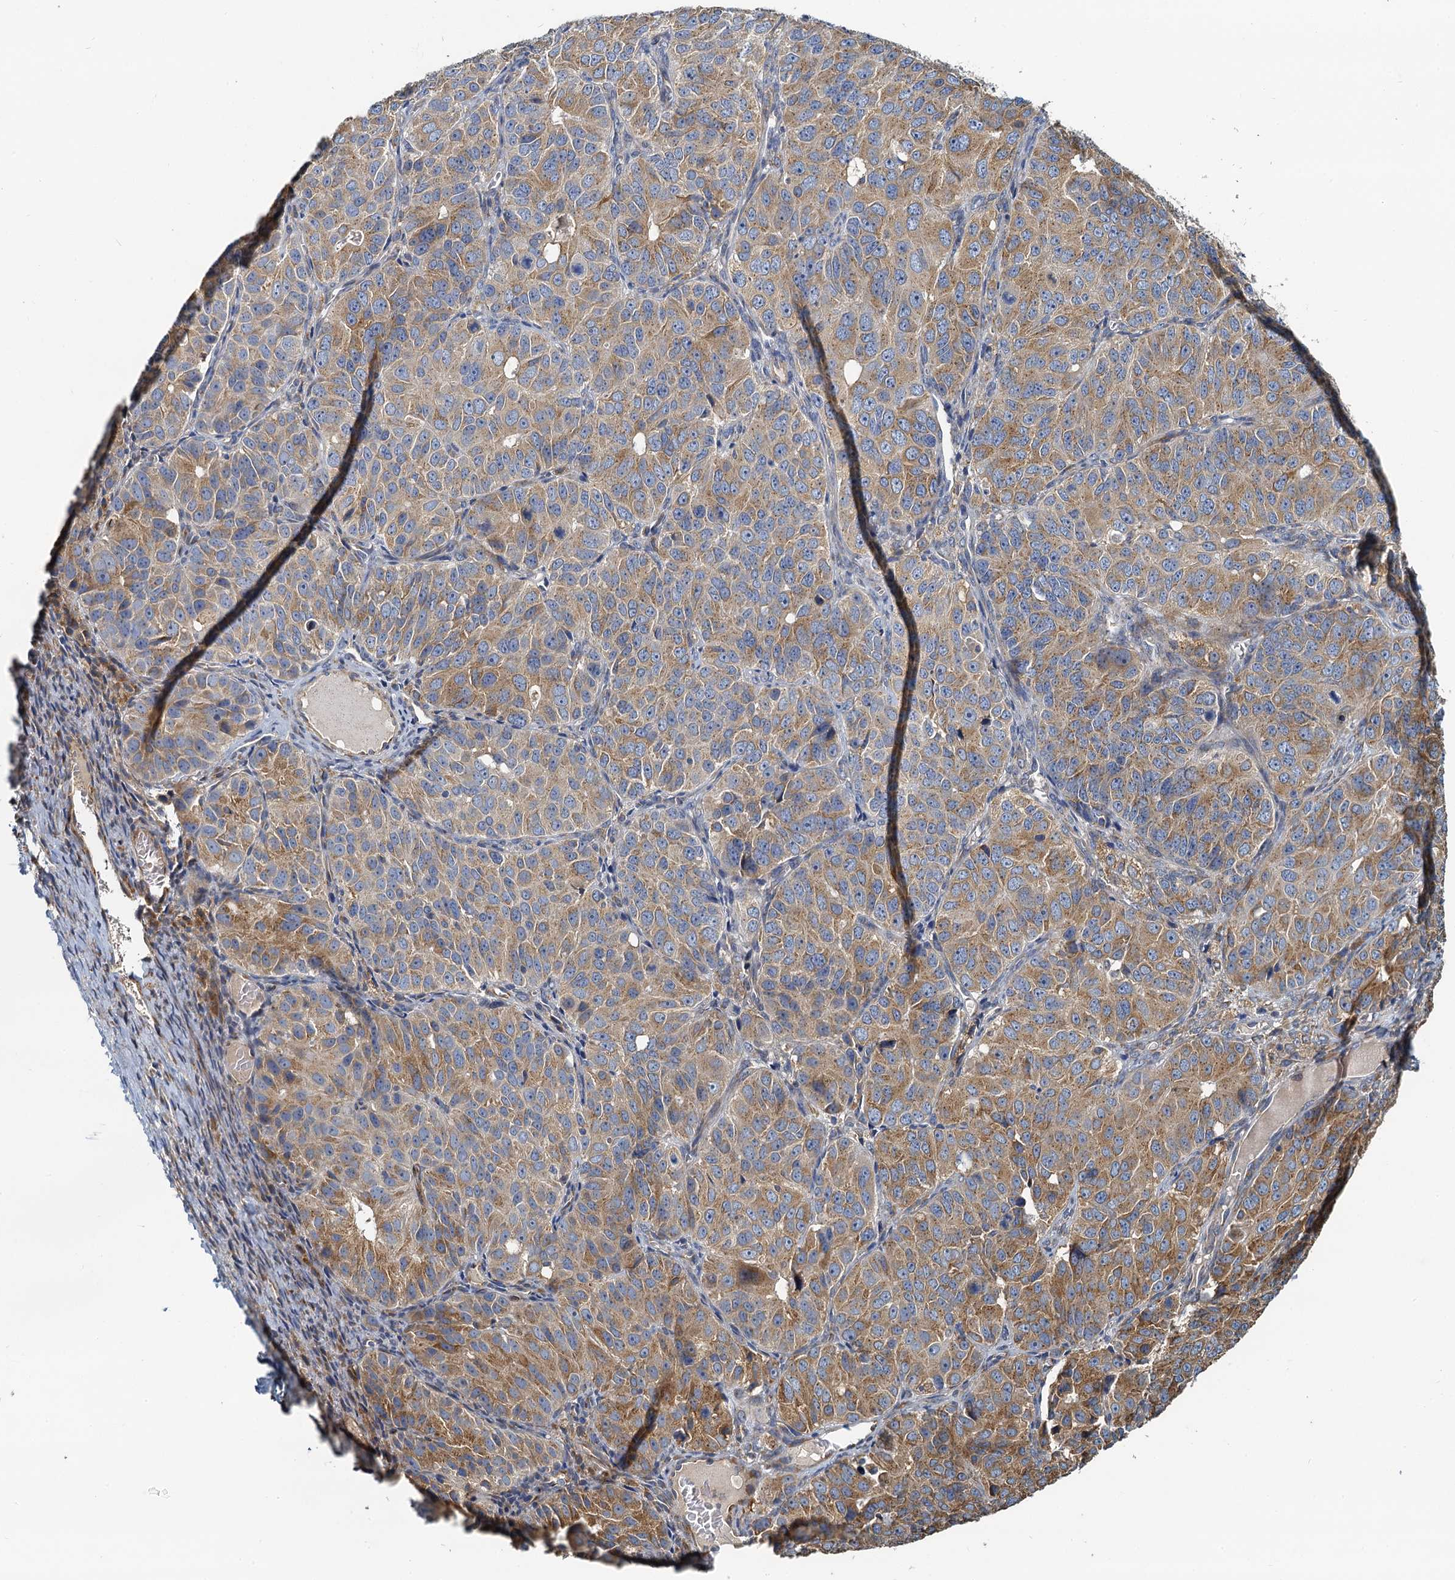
{"staining": {"intensity": "moderate", "quantity": "25%-75%", "location": "cytoplasmic/membranous"}, "tissue": "ovarian cancer", "cell_type": "Tumor cells", "image_type": "cancer", "snomed": [{"axis": "morphology", "description": "Carcinoma, endometroid"}, {"axis": "topography", "description": "Ovary"}], "caption": "This micrograph demonstrates immunohistochemistry (IHC) staining of human ovarian cancer, with medium moderate cytoplasmic/membranous staining in about 25%-75% of tumor cells.", "gene": "NKAPD1", "patient": {"sex": "female", "age": 51}}